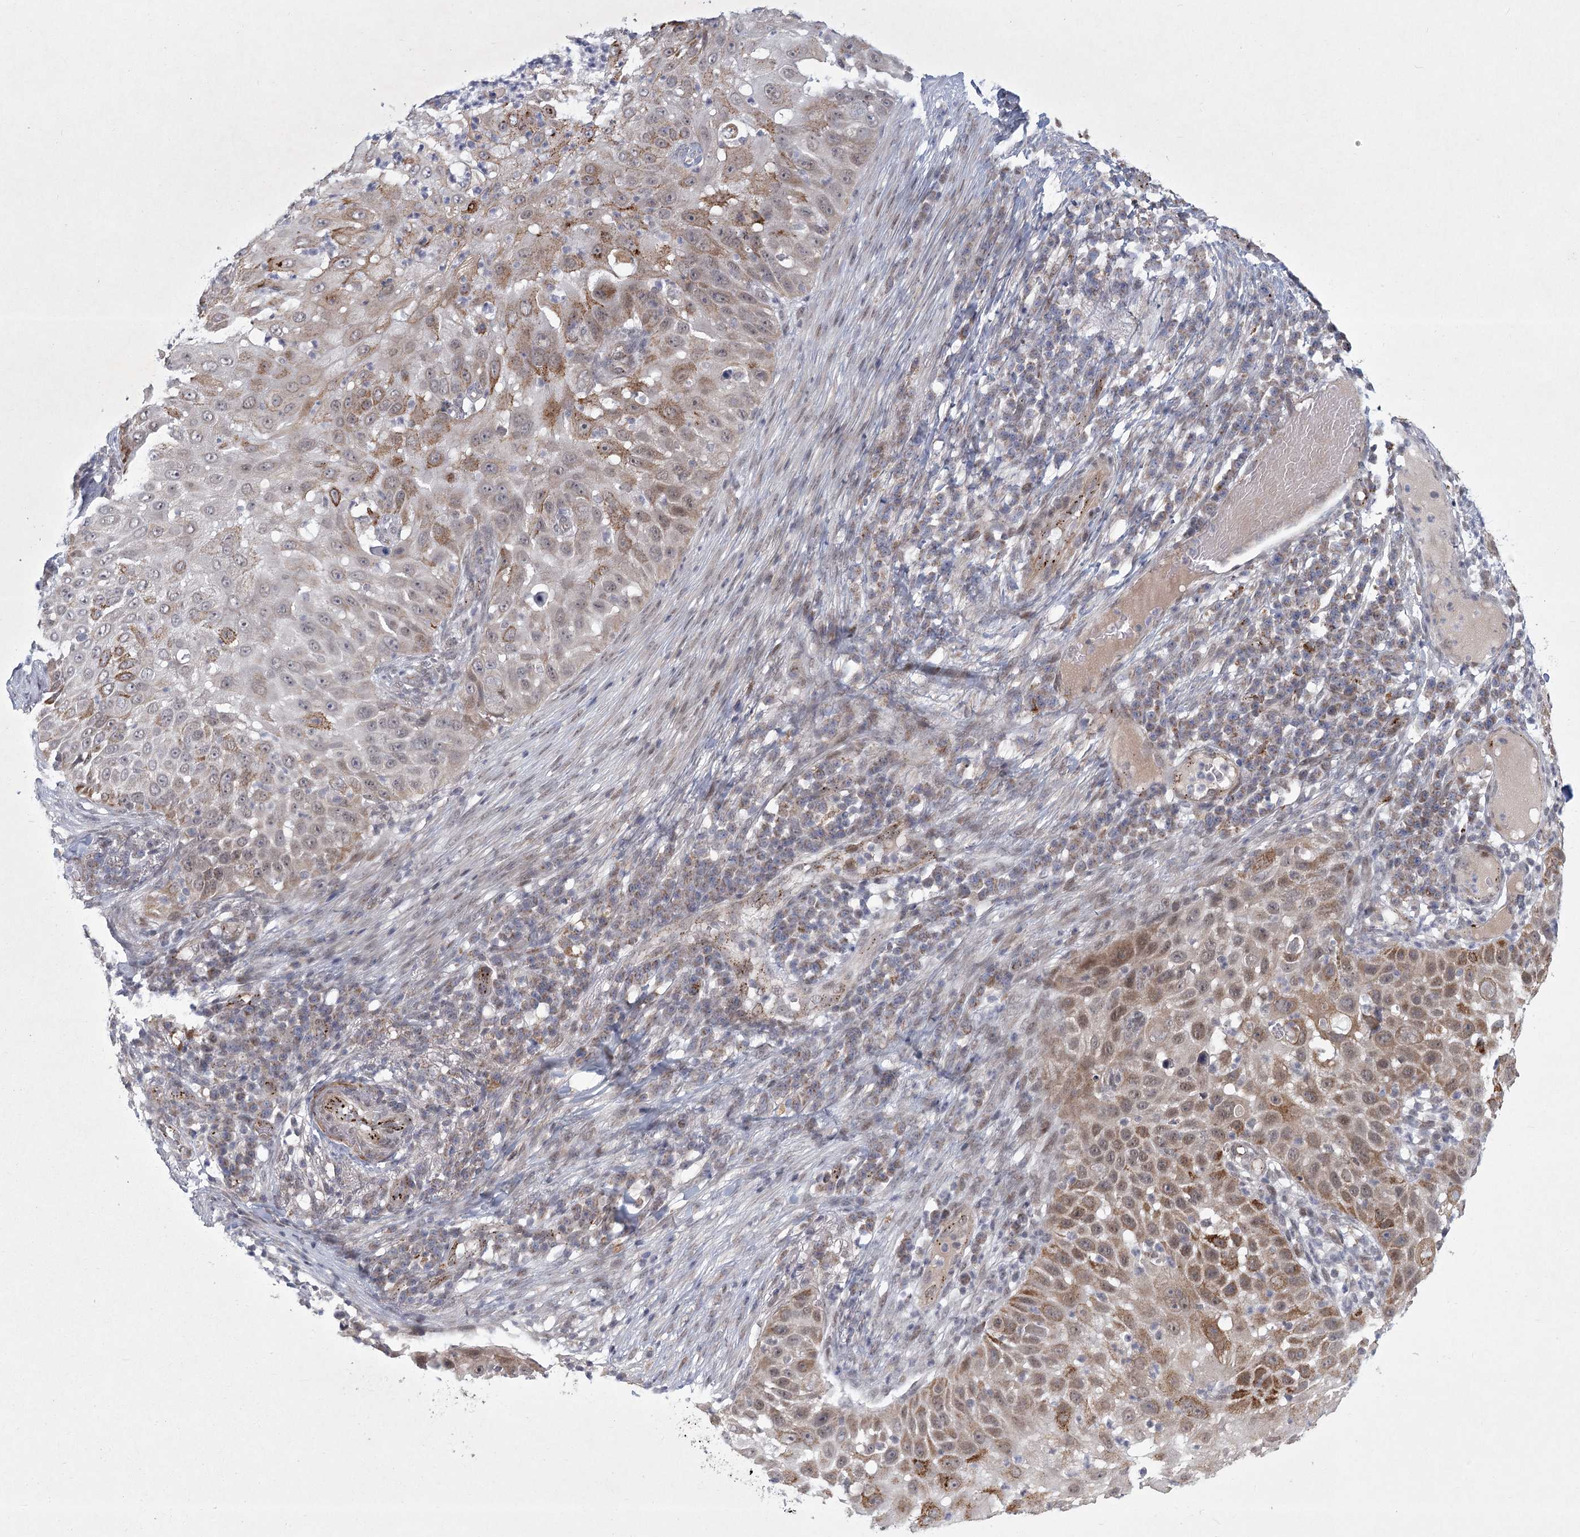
{"staining": {"intensity": "moderate", "quantity": "25%-75%", "location": "cytoplasmic/membranous"}, "tissue": "skin cancer", "cell_type": "Tumor cells", "image_type": "cancer", "snomed": [{"axis": "morphology", "description": "Squamous cell carcinoma, NOS"}, {"axis": "topography", "description": "Skin"}], "caption": "Brown immunohistochemical staining in human skin cancer (squamous cell carcinoma) reveals moderate cytoplasmic/membranous staining in about 25%-75% of tumor cells.", "gene": "CIB4", "patient": {"sex": "female", "age": 44}}